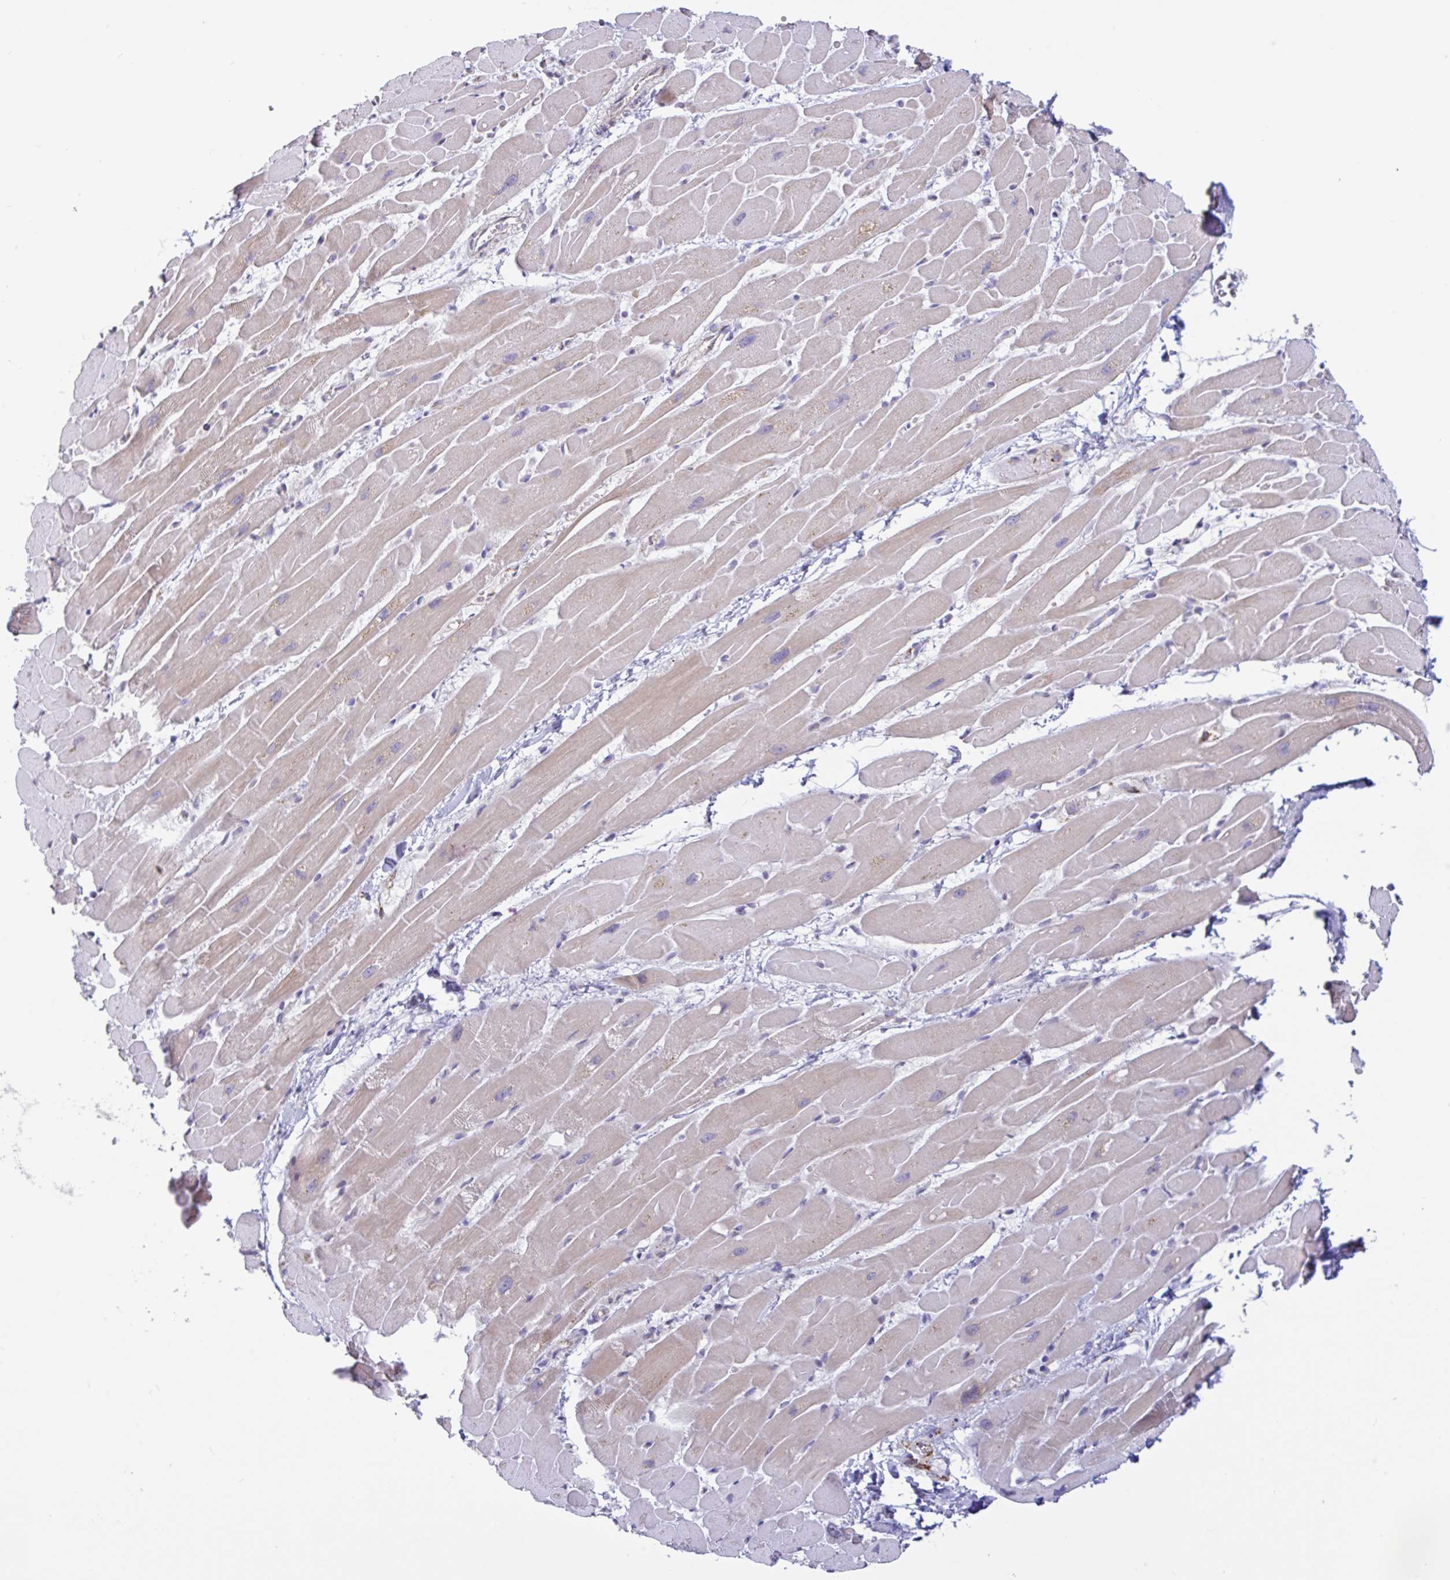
{"staining": {"intensity": "weak", "quantity": "<25%", "location": "cytoplasmic/membranous"}, "tissue": "heart muscle", "cell_type": "Cardiomyocytes", "image_type": "normal", "snomed": [{"axis": "morphology", "description": "Normal tissue, NOS"}, {"axis": "topography", "description": "Heart"}], "caption": "This is an immunohistochemistry (IHC) image of unremarkable heart muscle. There is no positivity in cardiomyocytes.", "gene": "PLCD4", "patient": {"sex": "male", "age": 37}}